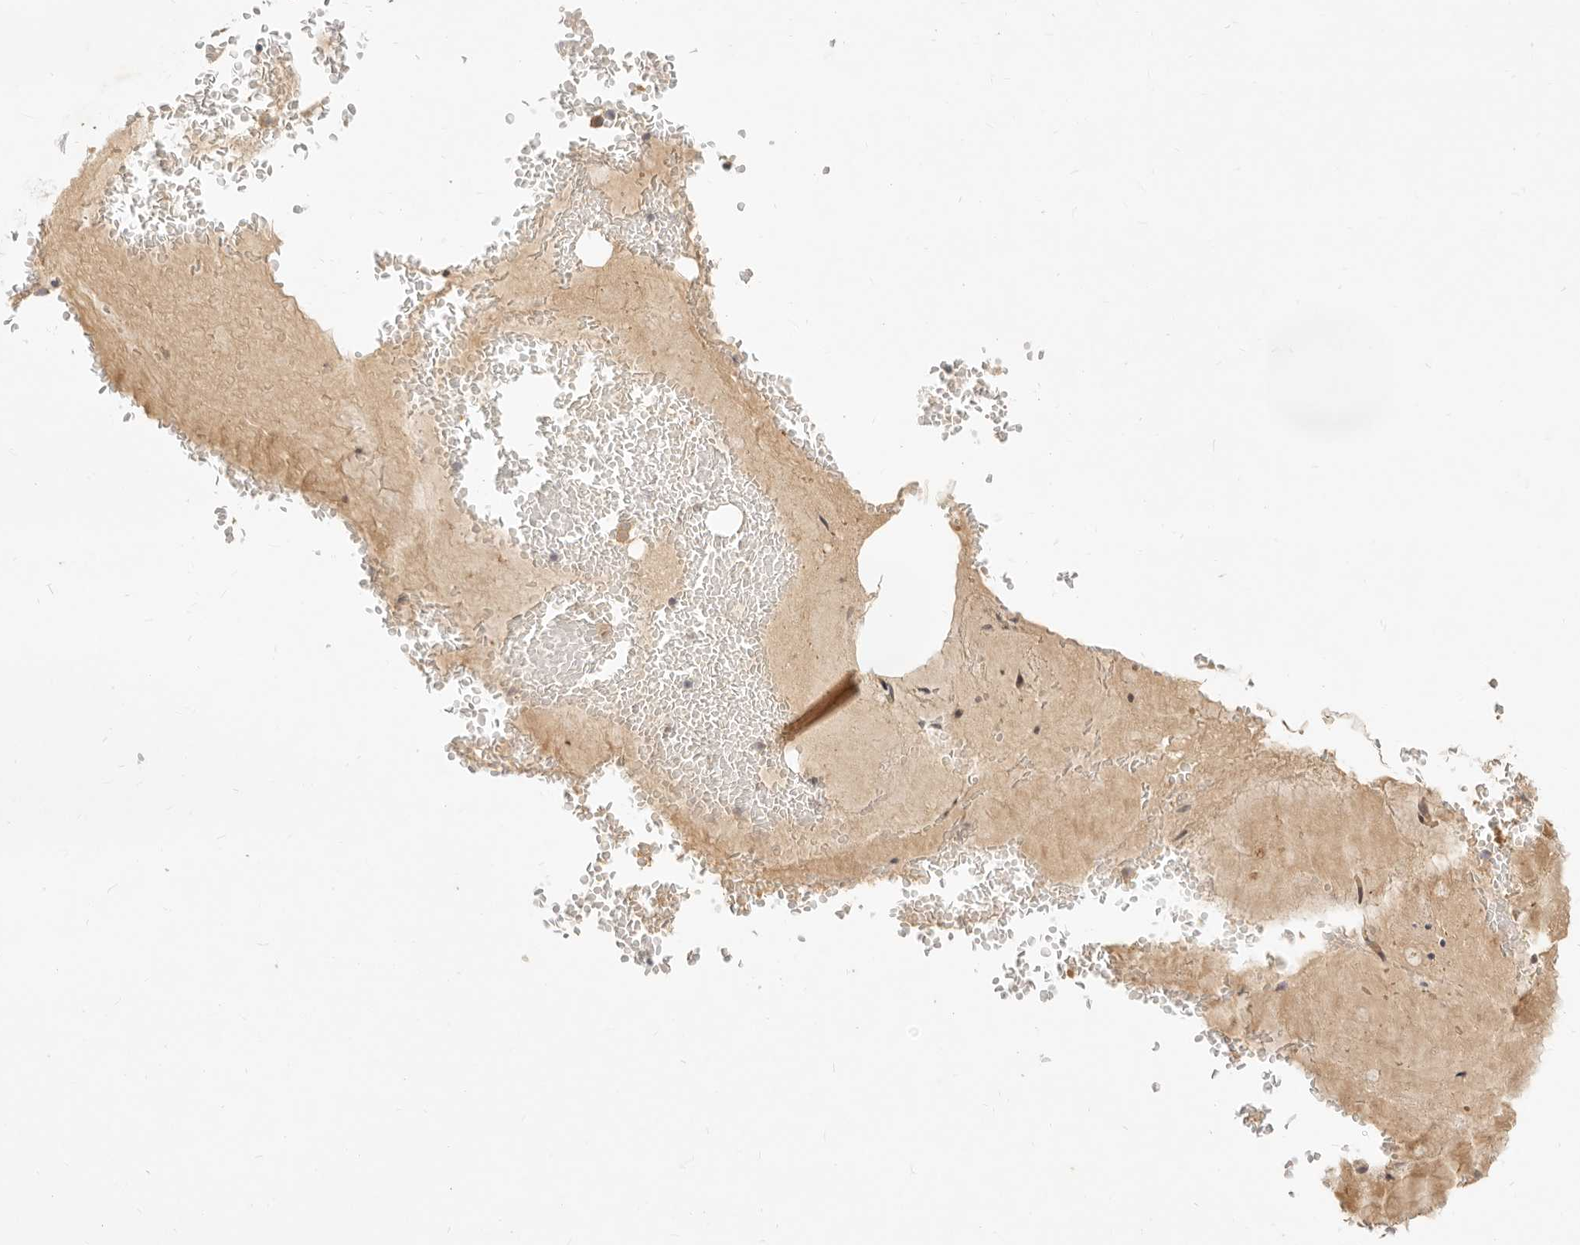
{"staining": {"intensity": "weak", "quantity": ">75%", "location": "cytoplasmic/membranous"}, "tissue": "adipose tissue", "cell_type": "Adipocytes", "image_type": "normal", "snomed": [{"axis": "morphology", "description": "Normal tissue, NOS"}, {"axis": "topography", "description": "Cartilage tissue"}, {"axis": "topography", "description": "Bronchus"}], "caption": "A brown stain labels weak cytoplasmic/membranous positivity of a protein in adipocytes of benign human adipose tissue.", "gene": "PABPC4", "patient": {"sex": "female", "age": 73}}